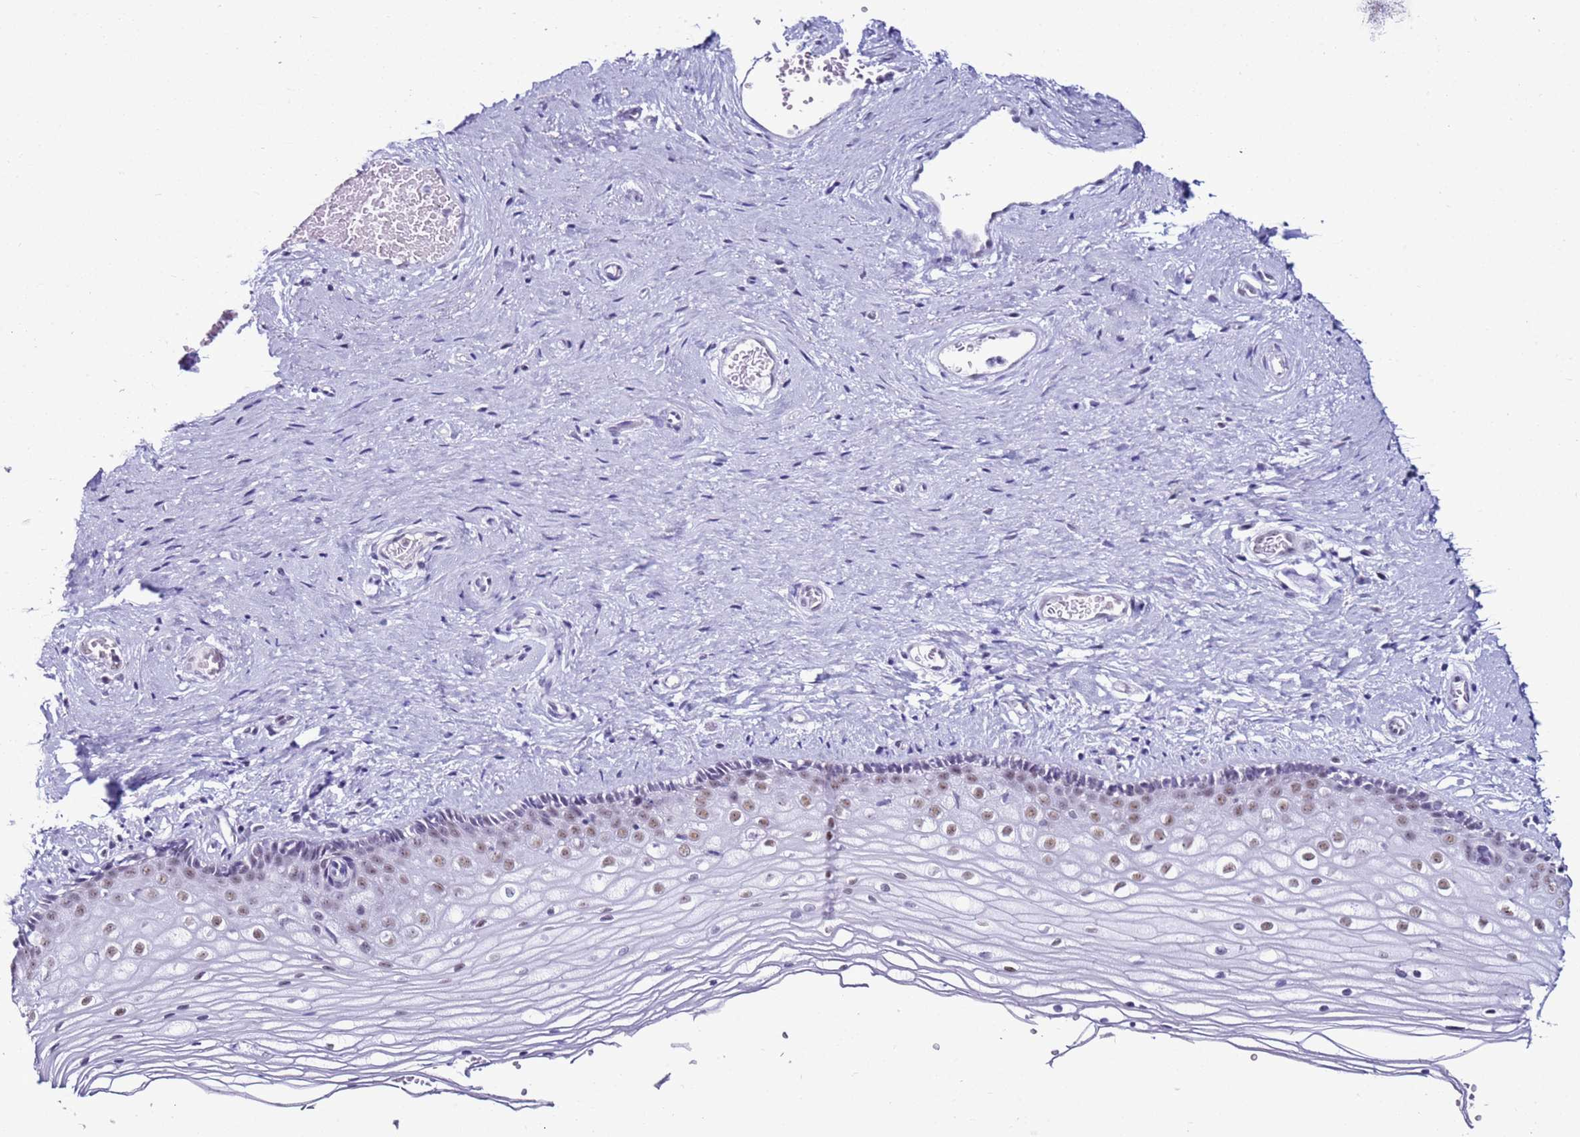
{"staining": {"intensity": "weak", "quantity": "25%-75%", "location": "nuclear"}, "tissue": "vagina", "cell_type": "Squamous epithelial cells", "image_type": "normal", "snomed": [{"axis": "morphology", "description": "Normal tissue, NOS"}, {"axis": "topography", "description": "Vagina"}], "caption": "IHC image of benign vagina stained for a protein (brown), which shows low levels of weak nuclear positivity in approximately 25%-75% of squamous epithelial cells.", "gene": "DHX15", "patient": {"sex": "female", "age": 46}}